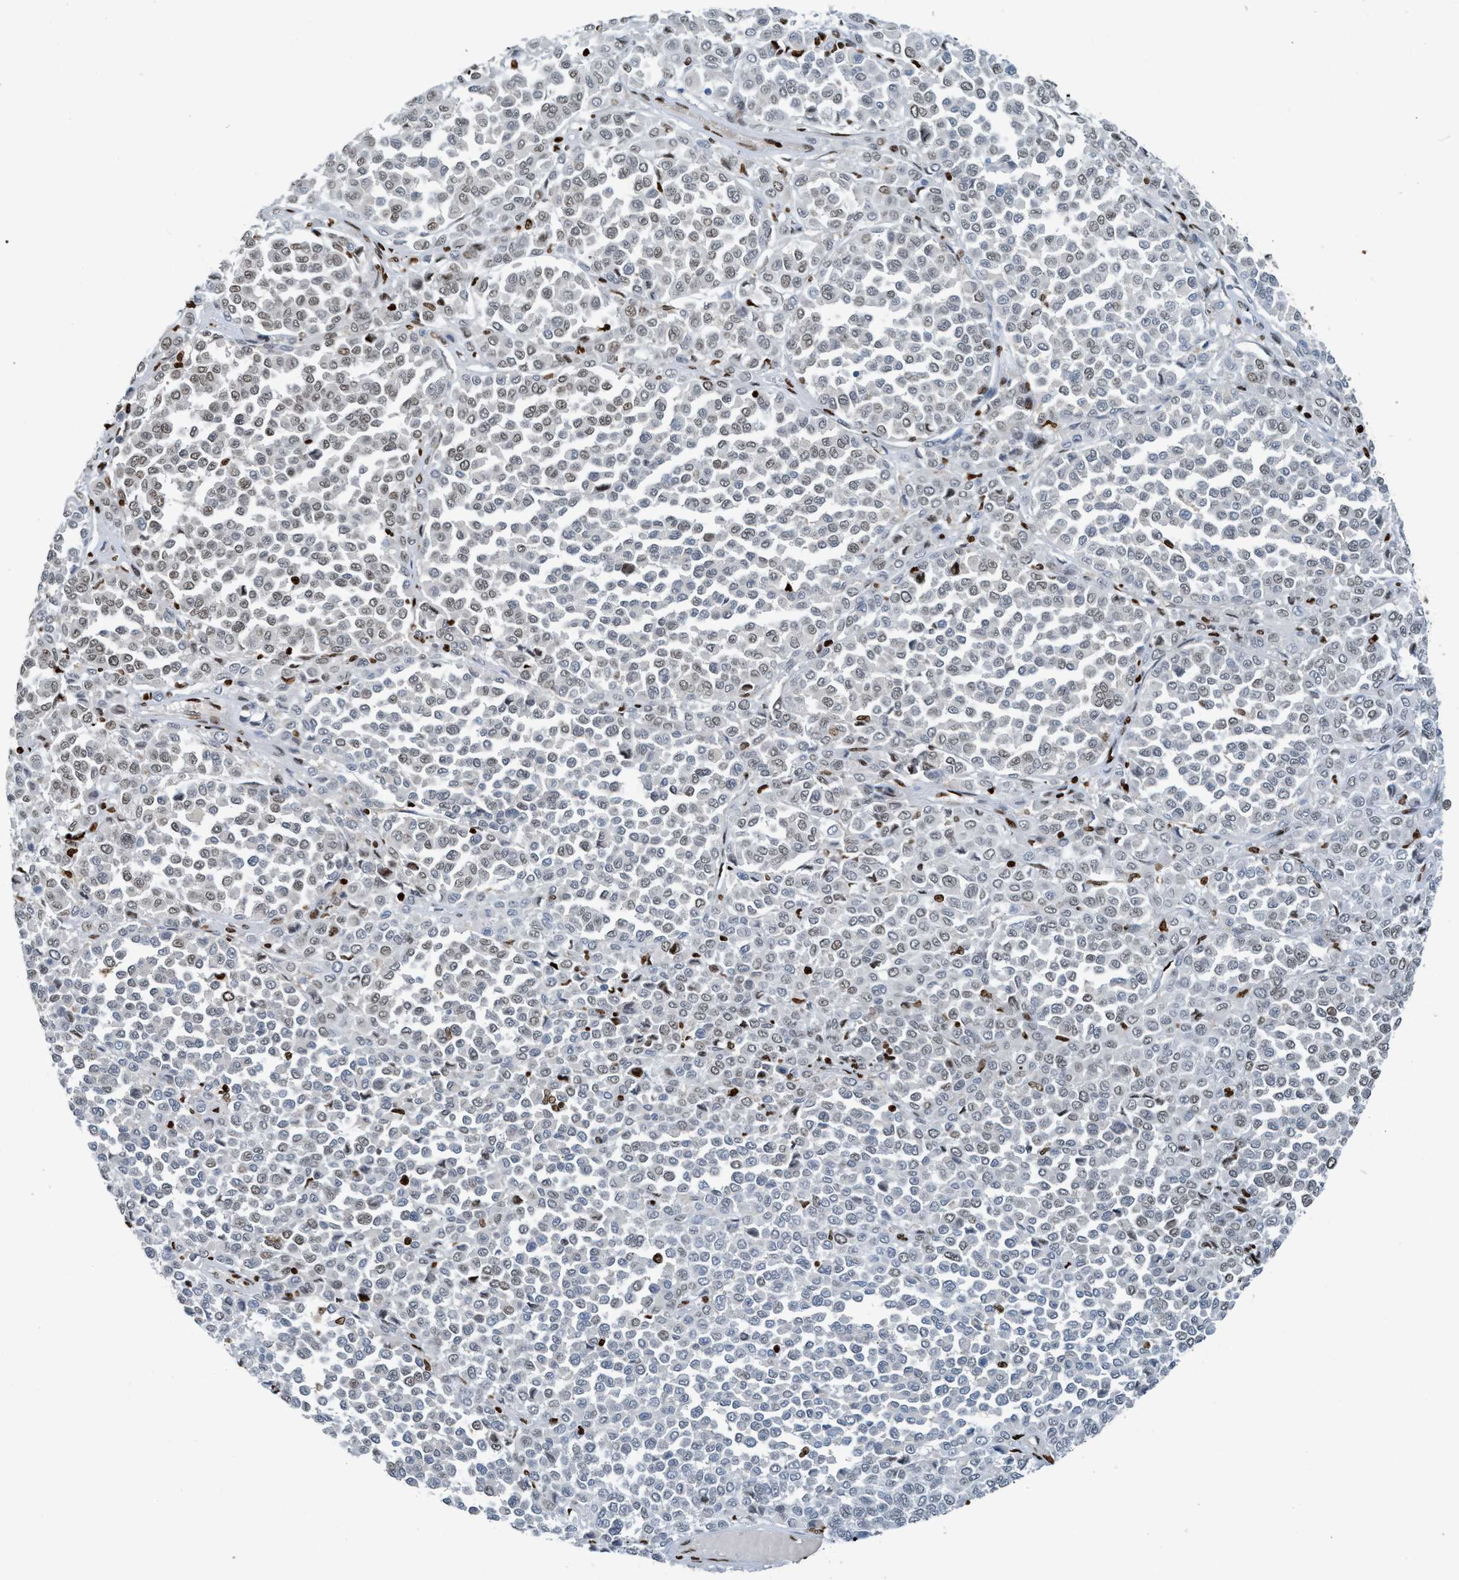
{"staining": {"intensity": "weak", "quantity": "<25%", "location": "nuclear"}, "tissue": "melanoma", "cell_type": "Tumor cells", "image_type": "cancer", "snomed": [{"axis": "morphology", "description": "Malignant melanoma, Metastatic site"}, {"axis": "topography", "description": "Pancreas"}], "caption": "DAB (3,3'-diaminobenzidine) immunohistochemical staining of human malignant melanoma (metastatic site) demonstrates no significant positivity in tumor cells.", "gene": "SH3D19", "patient": {"sex": "female", "age": 30}}